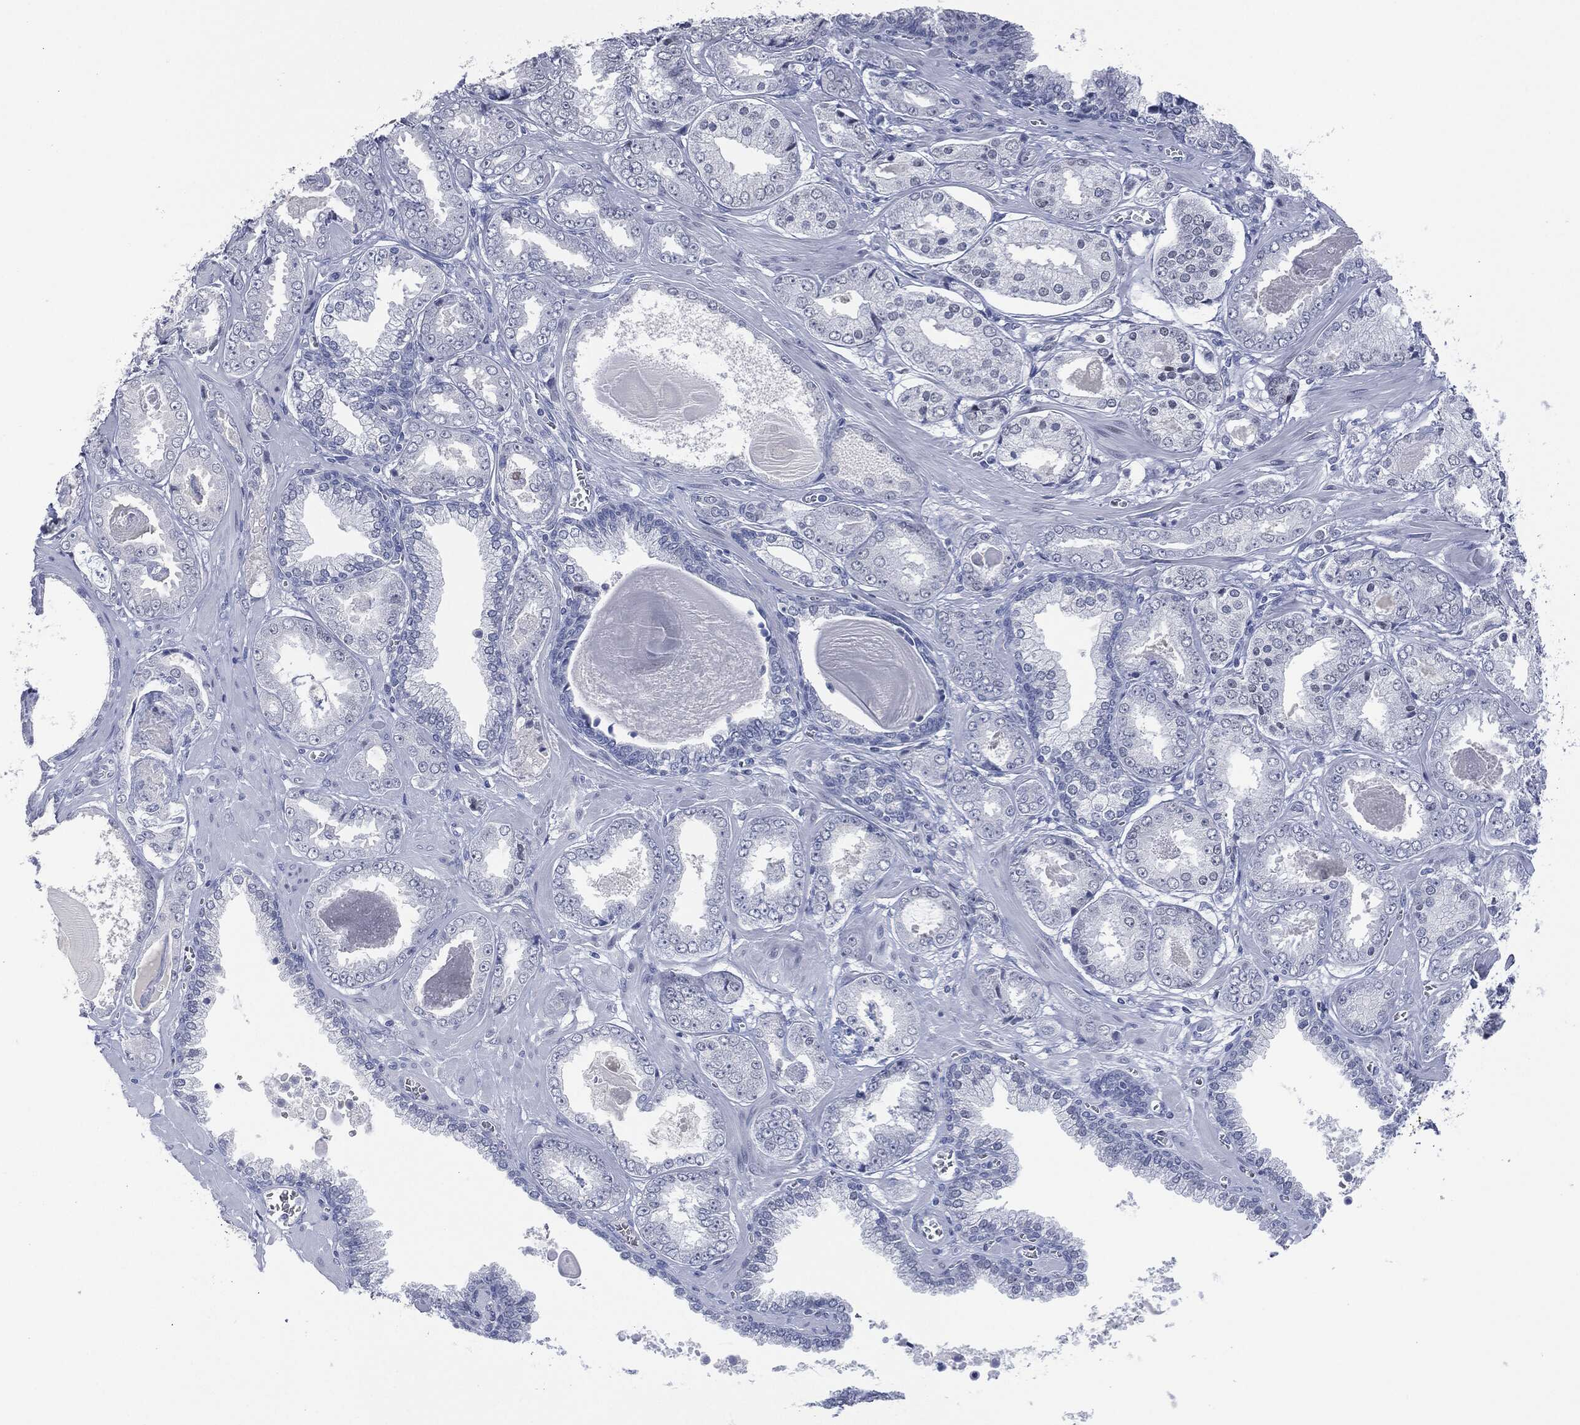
{"staining": {"intensity": "negative", "quantity": "none", "location": "none"}, "tissue": "prostate cancer", "cell_type": "Tumor cells", "image_type": "cancer", "snomed": [{"axis": "morphology", "description": "Adenocarcinoma, NOS"}, {"axis": "topography", "description": "Prostate"}], "caption": "Immunohistochemistry photomicrograph of adenocarcinoma (prostate) stained for a protein (brown), which demonstrates no staining in tumor cells. The staining was performed using DAB (3,3'-diaminobenzidine) to visualize the protein expression in brown, while the nuclei were stained in blue with hematoxylin (Magnification: 20x).", "gene": "MUC16", "patient": {"sex": "male", "age": 56}}